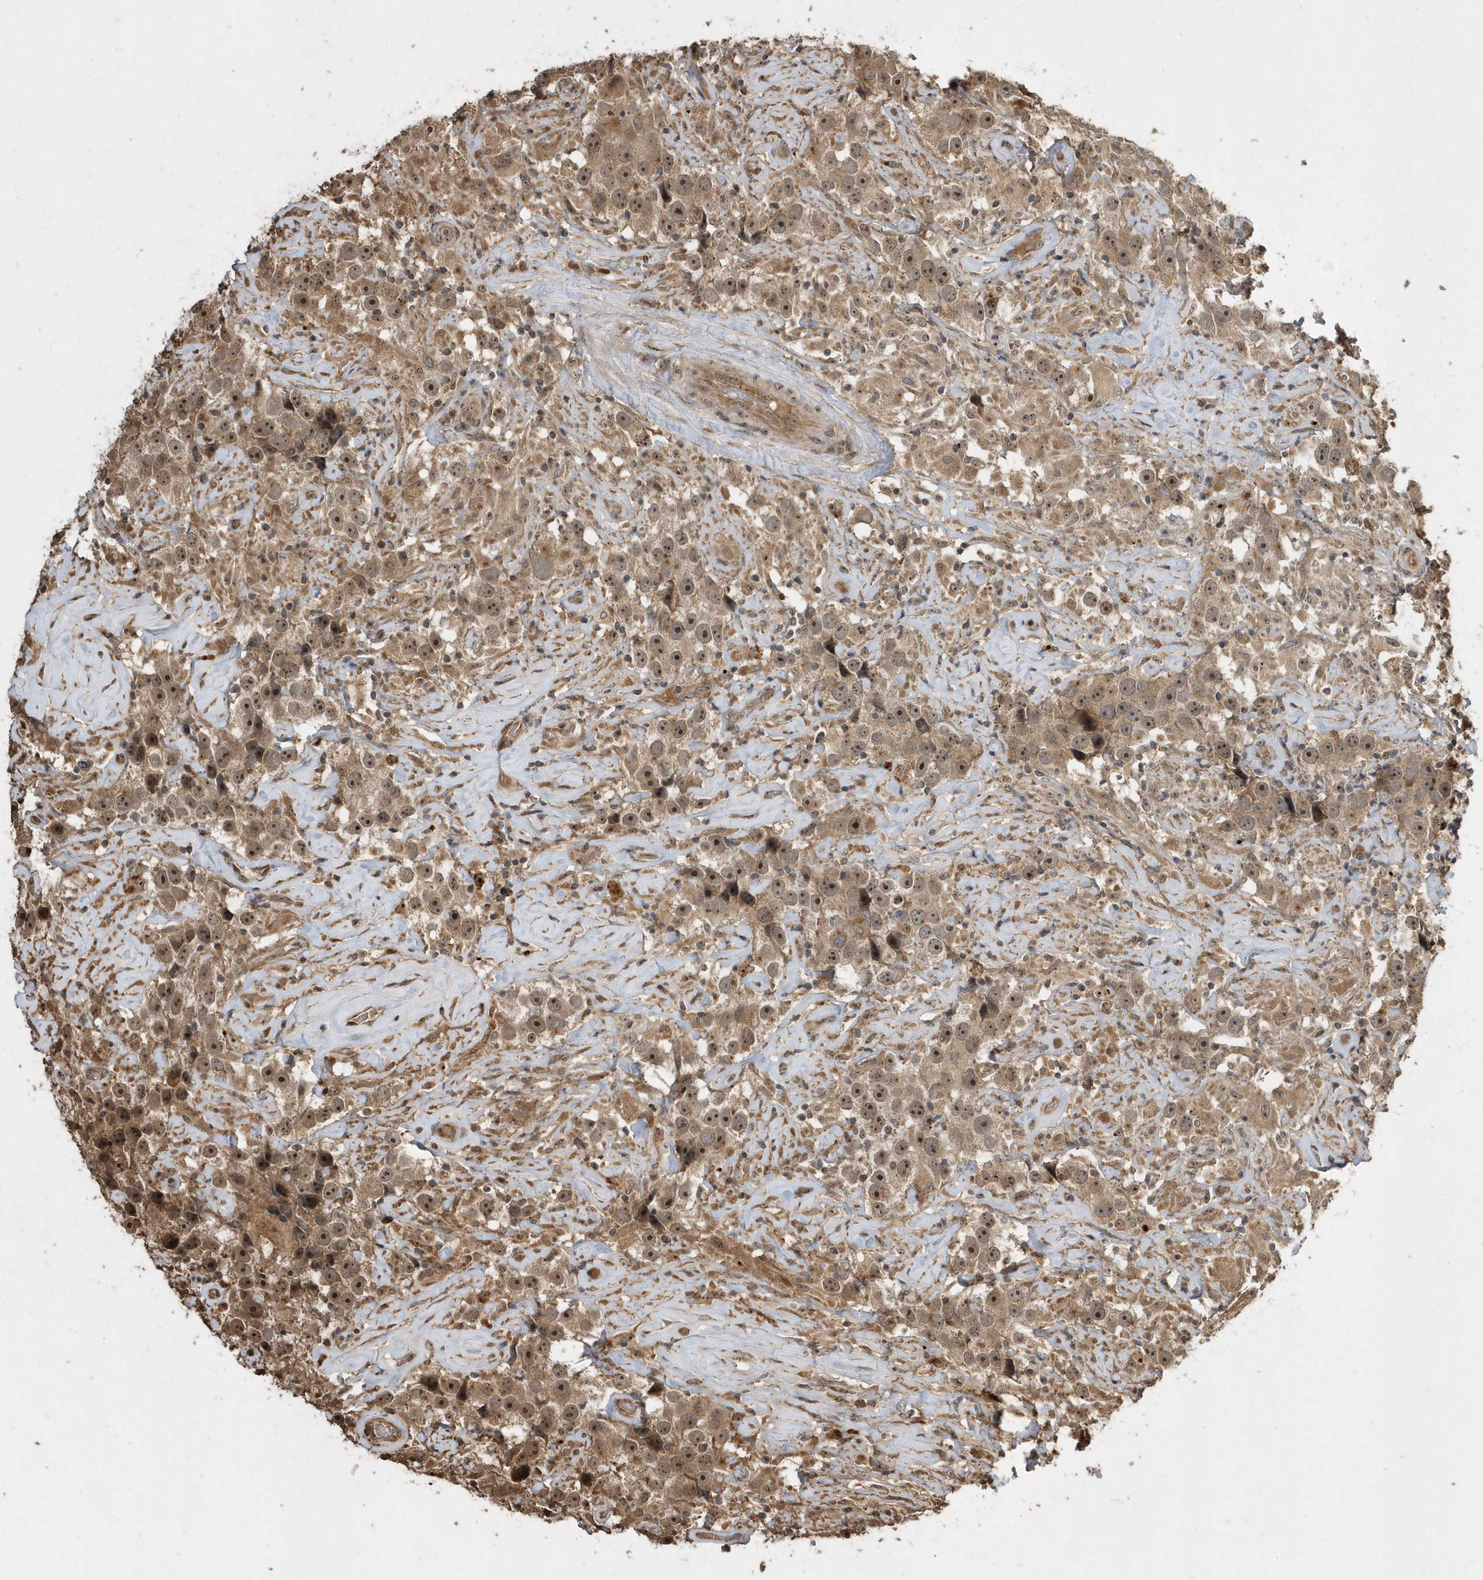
{"staining": {"intensity": "moderate", "quantity": ">75%", "location": "cytoplasmic/membranous,nuclear"}, "tissue": "testis cancer", "cell_type": "Tumor cells", "image_type": "cancer", "snomed": [{"axis": "morphology", "description": "Seminoma, NOS"}, {"axis": "topography", "description": "Testis"}], "caption": "Protein staining exhibits moderate cytoplasmic/membranous and nuclear staining in approximately >75% of tumor cells in testis seminoma.", "gene": "WASHC5", "patient": {"sex": "male", "age": 49}}